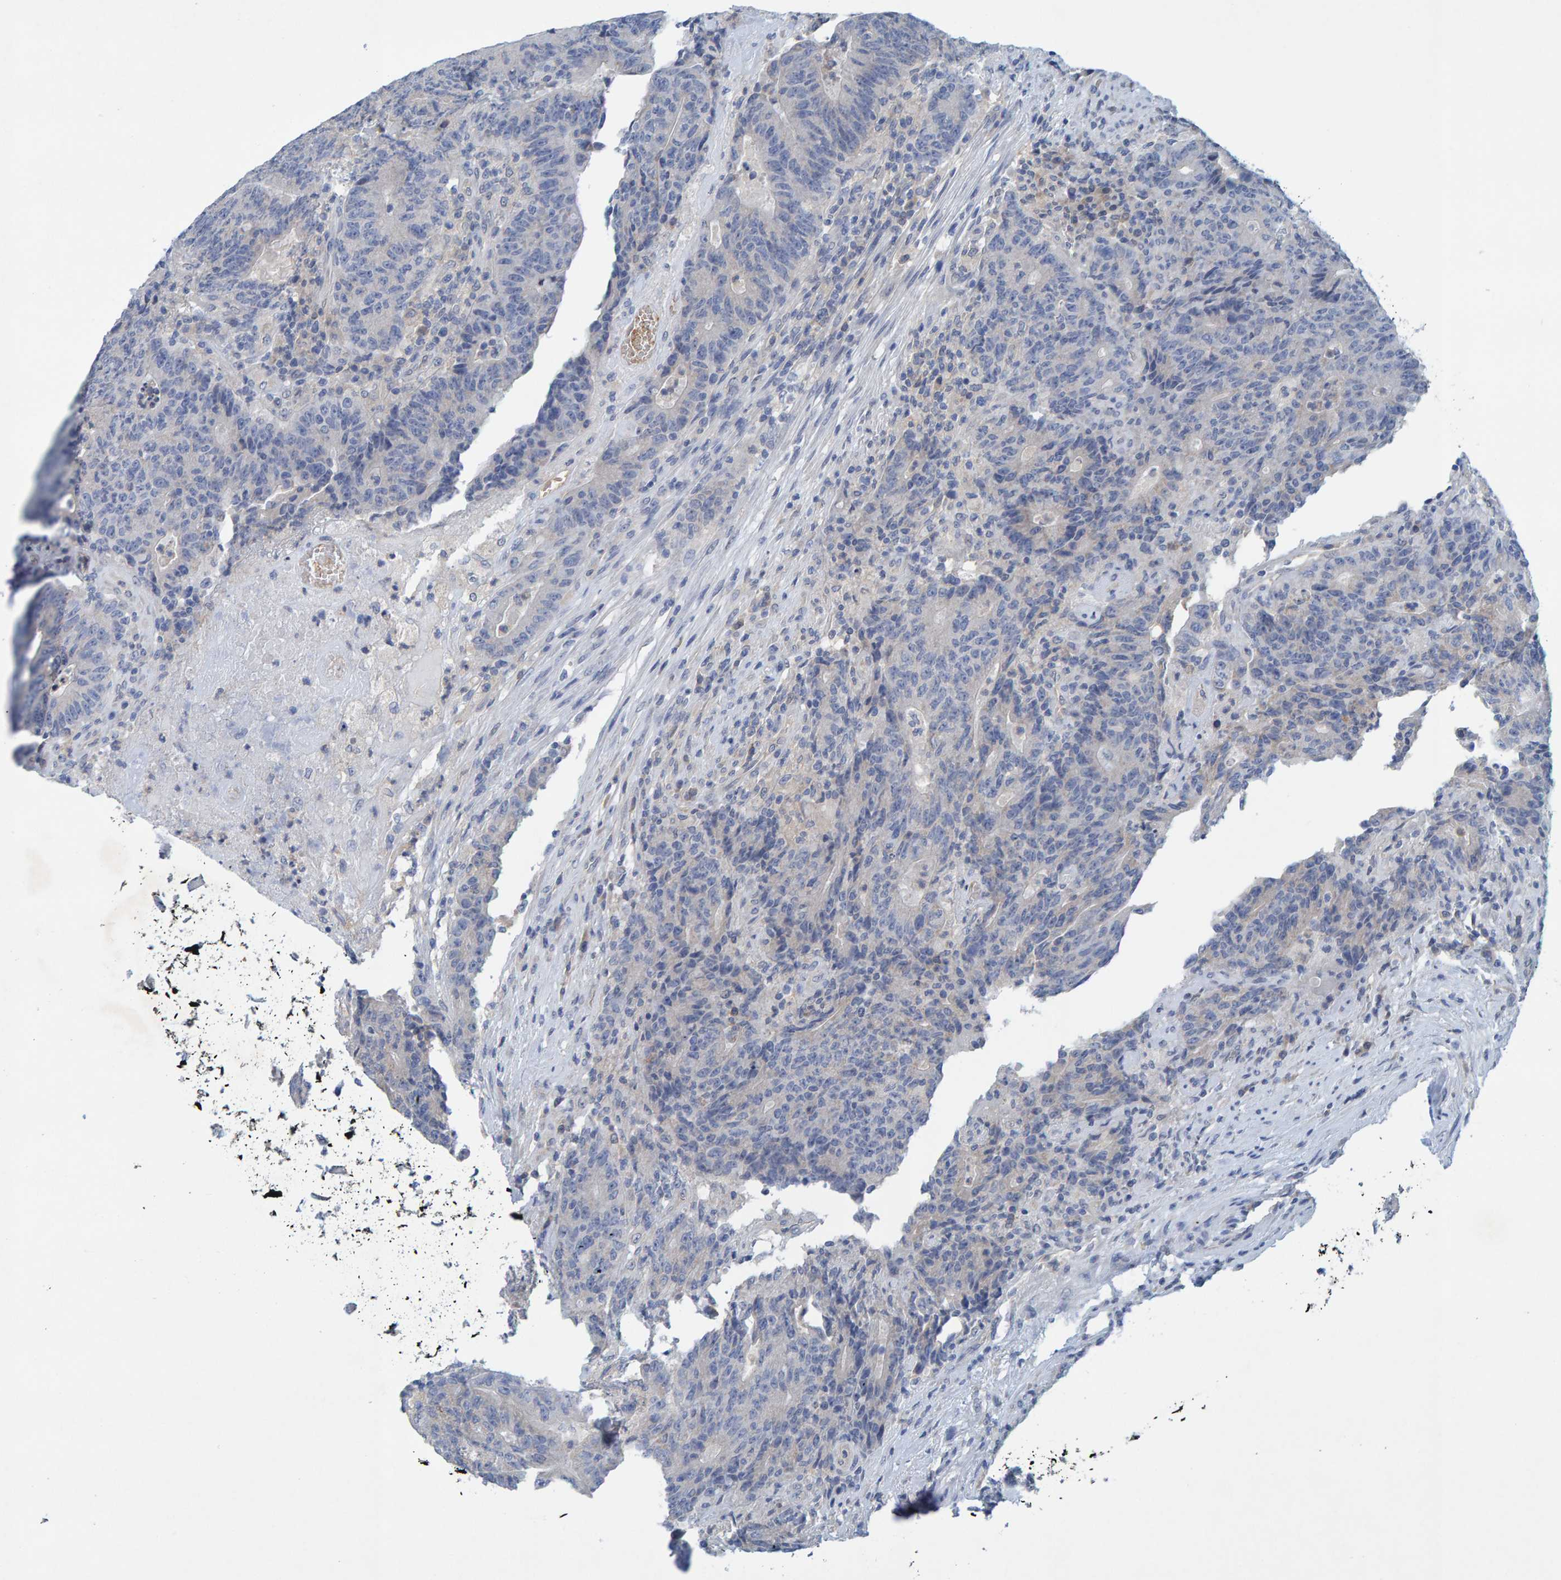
{"staining": {"intensity": "negative", "quantity": "none", "location": "none"}, "tissue": "colorectal cancer", "cell_type": "Tumor cells", "image_type": "cancer", "snomed": [{"axis": "morphology", "description": "Normal tissue, NOS"}, {"axis": "morphology", "description": "Adenocarcinoma, NOS"}, {"axis": "topography", "description": "Colon"}], "caption": "Tumor cells show no significant staining in colorectal adenocarcinoma.", "gene": "ALAD", "patient": {"sex": "female", "age": 75}}